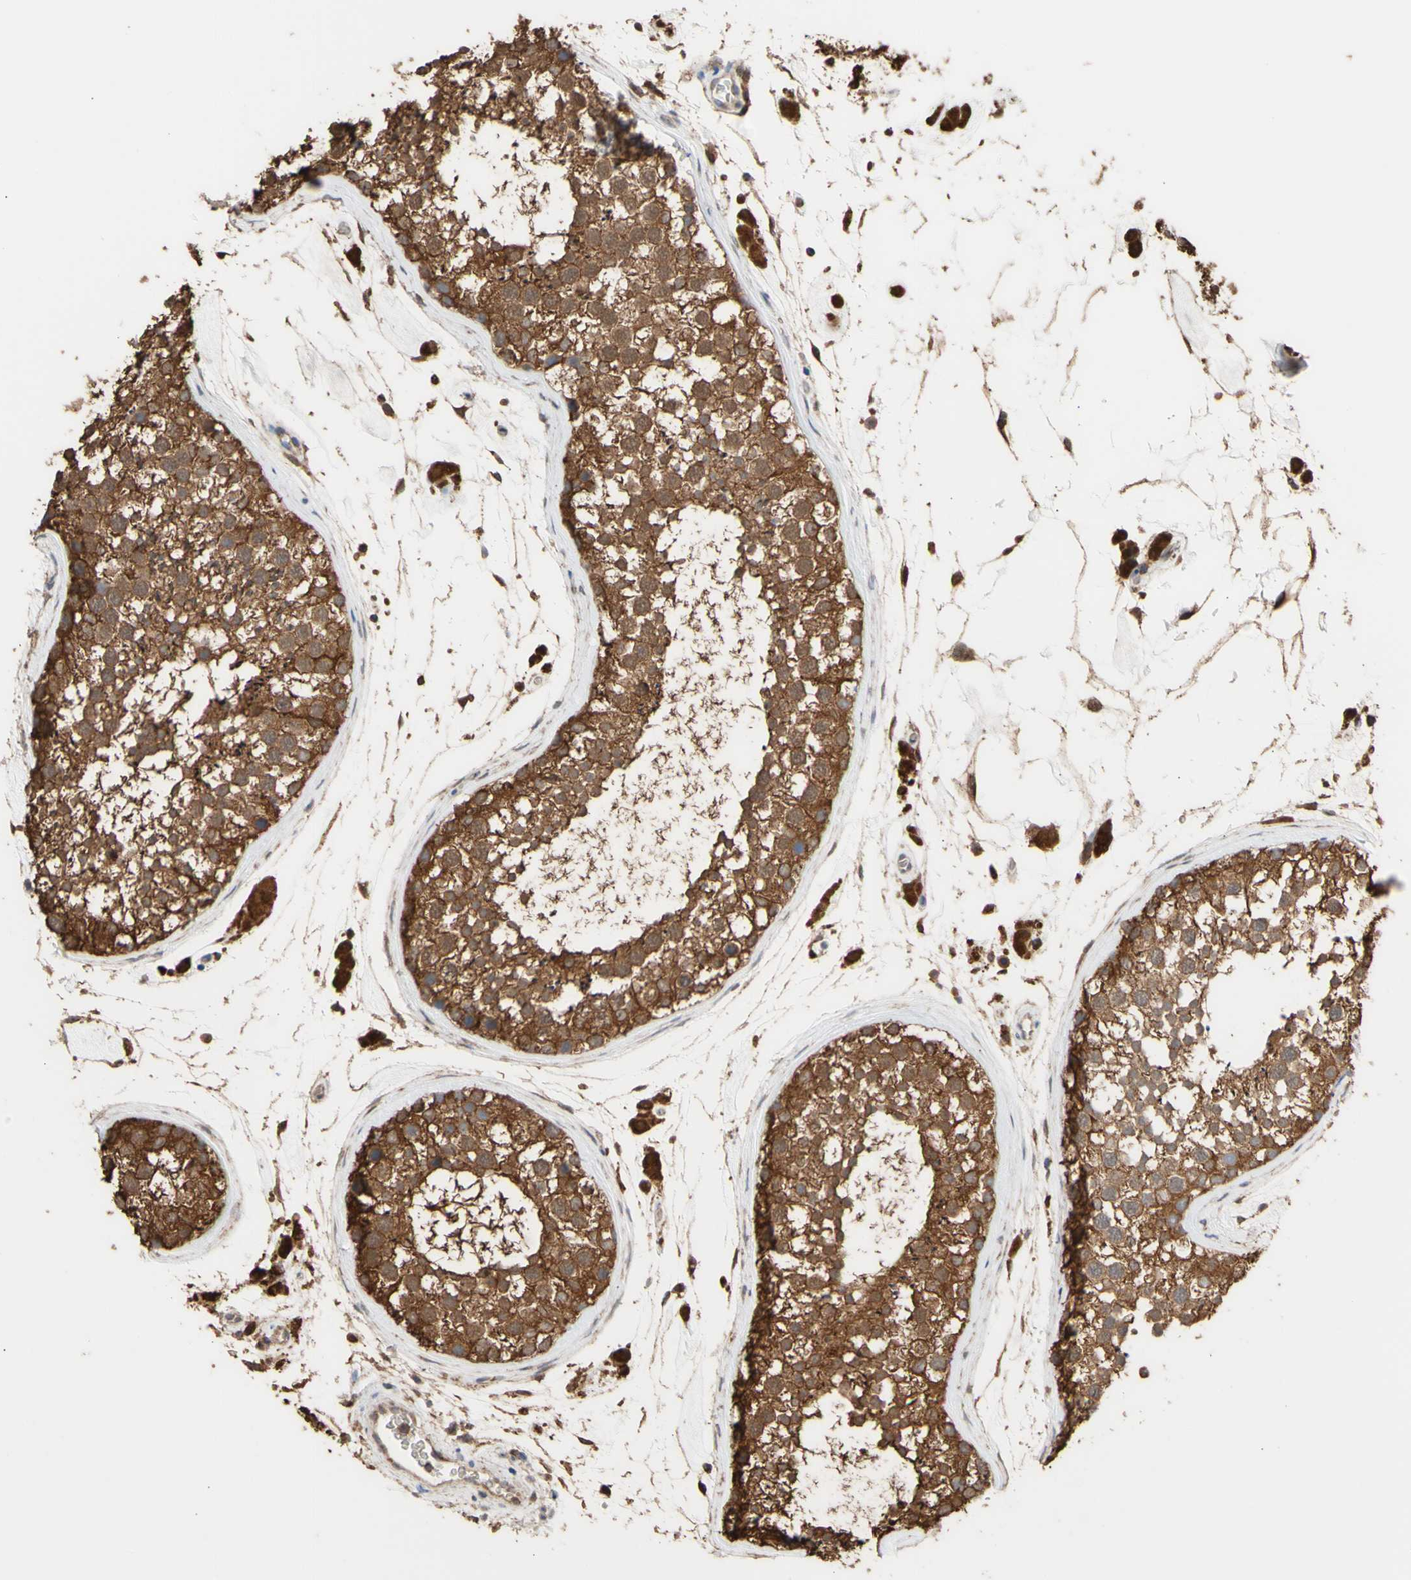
{"staining": {"intensity": "strong", "quantity": ">75%", "location": "cytoplasmic/membranous"}, "tissue": "testis", "cell_type": "Cells in seminiferous ducts", "image_type": "normal", "snomed": [{"axis": "morphology", "description": "Normal tissue, NOS"}, {"axis": "topography", "description": "Testis"}], "caption": "Strong cytoplasmic/membranous expression is present in about >75% of cells in seminiferous ducts in benign testis.", "gene": "ALDH9A1", "patient": {"sex": "male", "age": 46}}